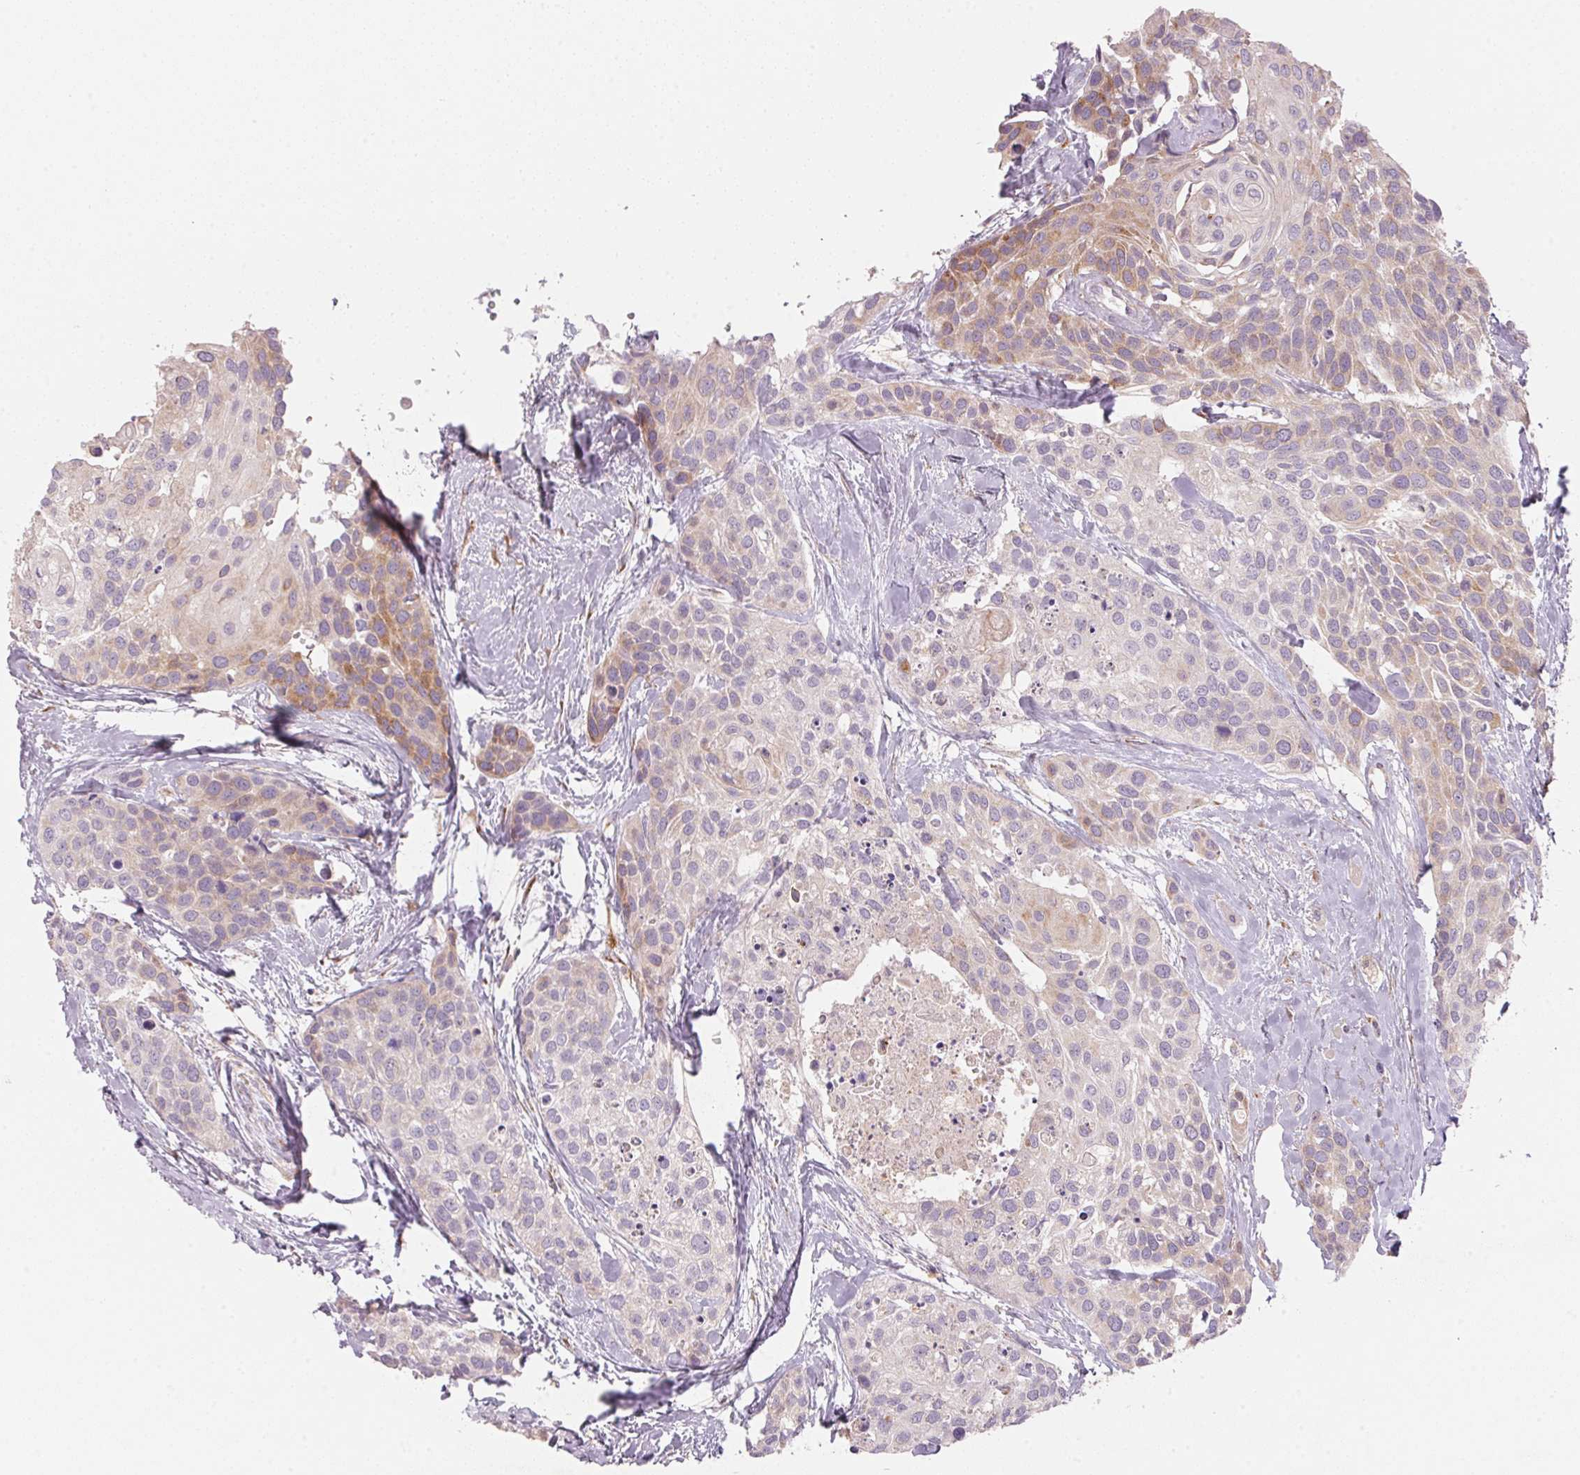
{"staining": {"intensity": "moderate", "quantity": "<25%", "location": "cytoplasmic/membranous"}, "tissue": "head and neck cancer", "cell_type": "Tumor cells", "image_type": "cancer", "snomed": [{"axis": "morphology", "description": "Squamous cell carcinoma, NOS"}, {"axis": "topography", "description": "Head-Neck"}], "caption": "Head and neck cancer stained for a protein reveals moderate cytoplasmic/membranous positivity in tumor cells. (IHC, brightfield microscopy, high magnification).", "gene": "BLOC1S2", "patient": {"sex": "female", "age": 50}}